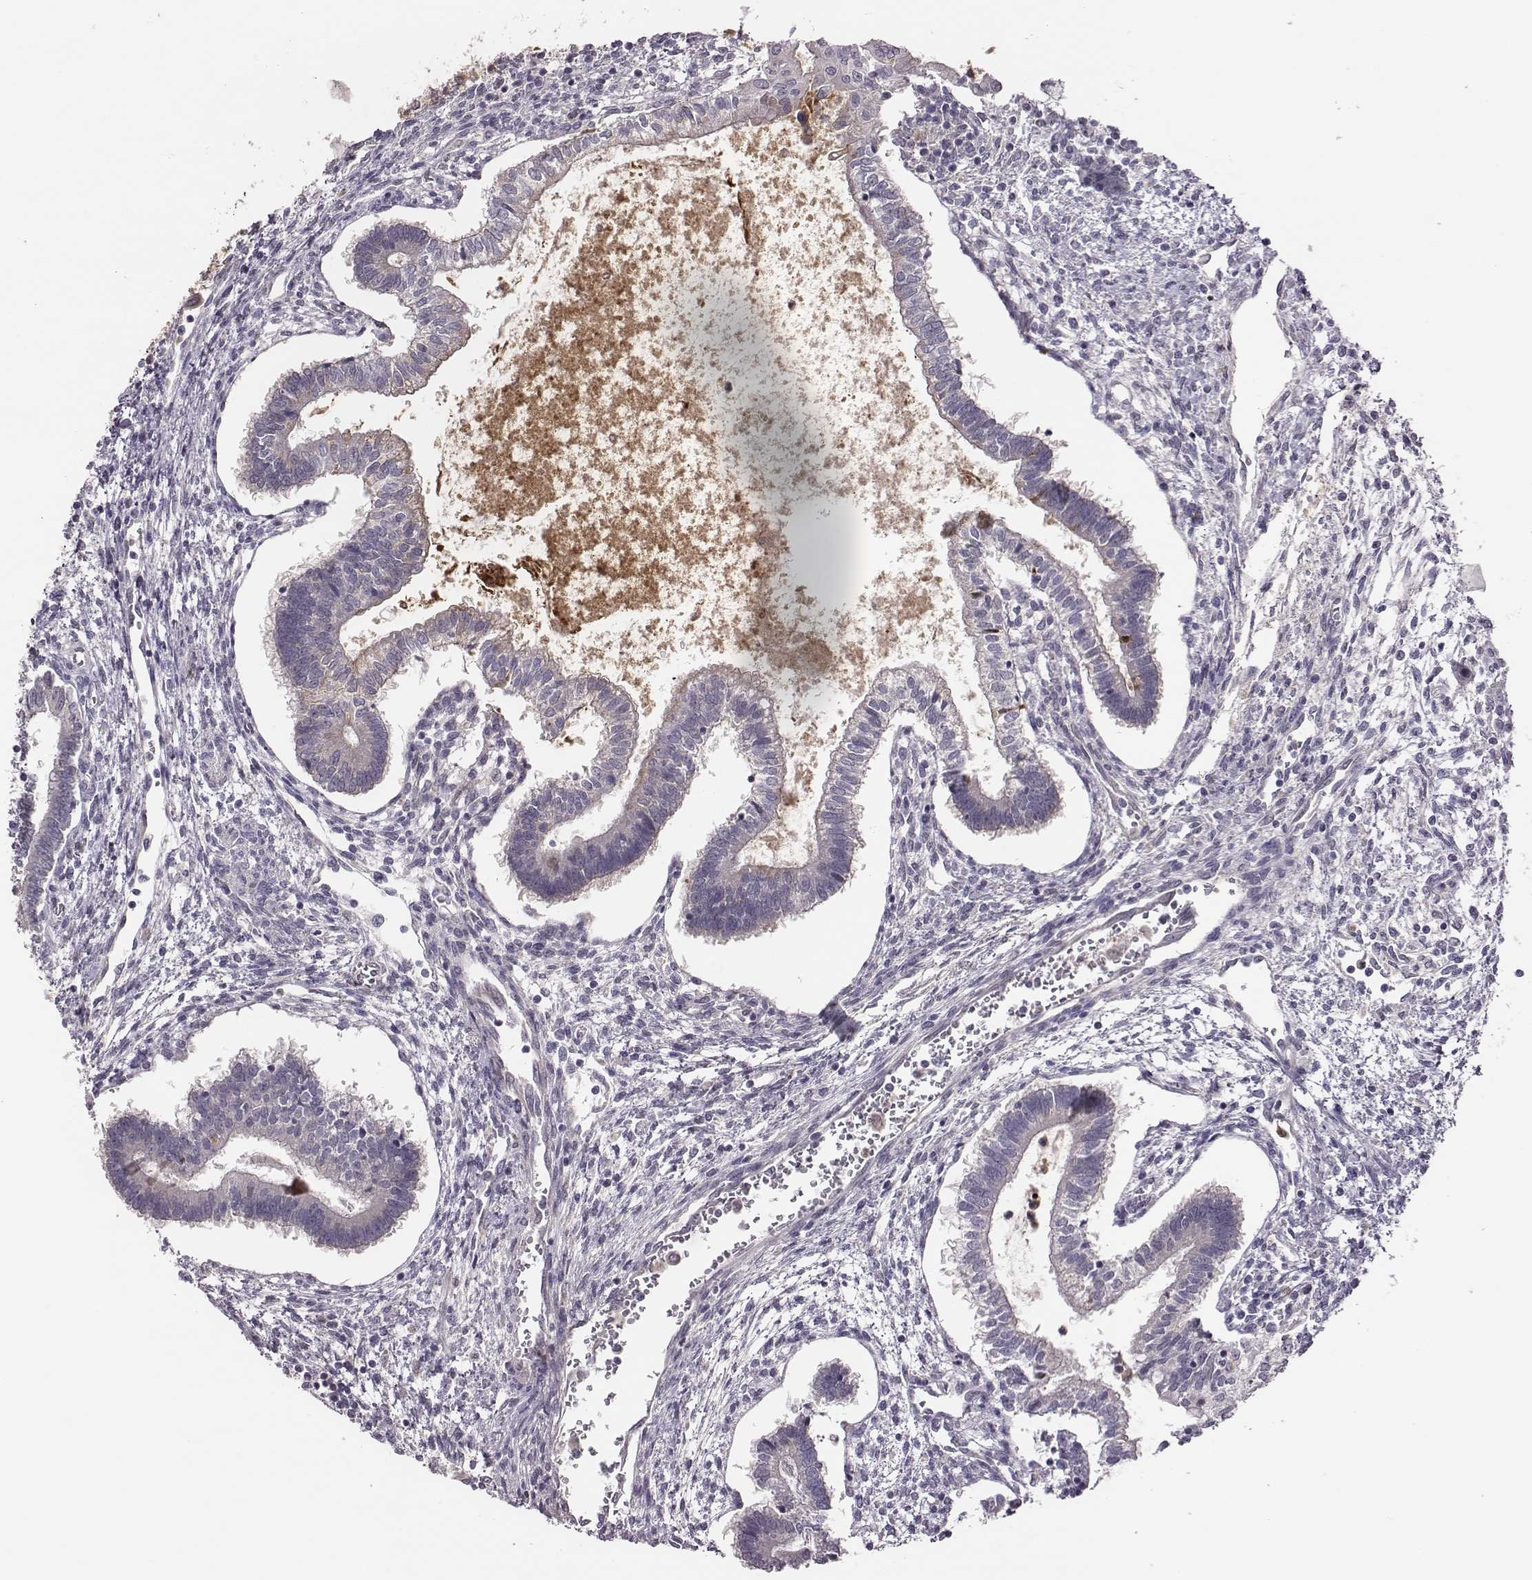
{"staining": {"intensity": "negative", "quantity": "none", "location": "none"}, "tissue": "testis cancer", "cell_type": "Tumor cells", "image_type": "cancer", "snomed": [{"axis": "morphology", "description": "Carcinoma, Embryonal, NOS"}, {"axis": "topography", "description": "Testis"}], "caption": "This is an IHC histopathology image of human testis cancer (embryonal carcinoma). There is no expression in tumor cells.", "gene": "KMO", "patient": {"sex": "male", "age": 37}}